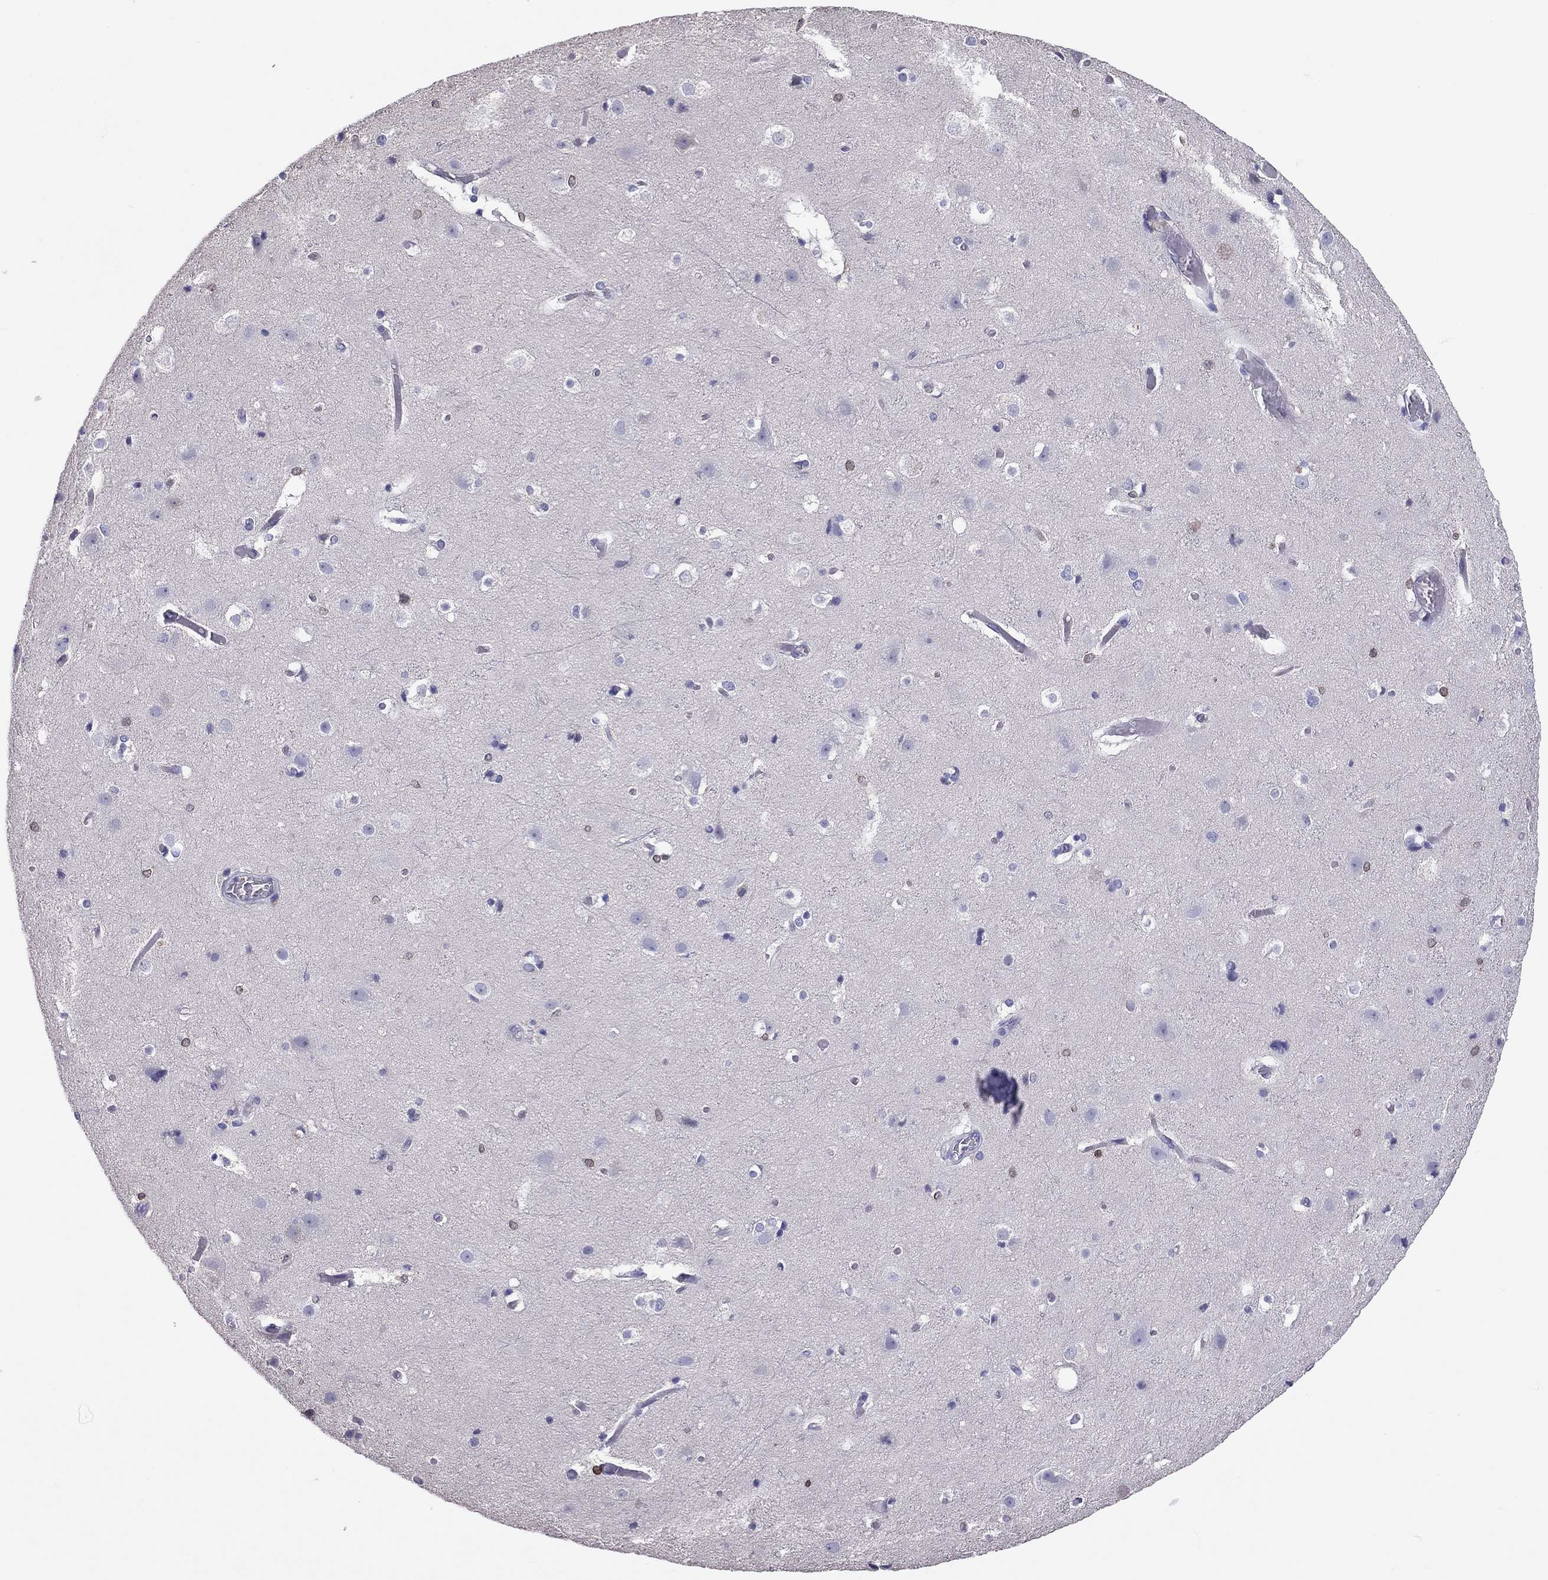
{"staining": {"intensity": "negative", "quantity": "none", "location": "none"}, "tissue": "cerebral cortex", "cell_type": "Endothelial cells", "image_type": "normal", "snomed": [{"axis": "morphology", "description": "Normal tissue, NOS"}, {"axis": "topography", "description": "Cerebral cortex"}], "caption": "This is a histopathology image of IHC staining of benign cerebral cortex, which shows no expression in endothelial cells. (DAB (3,3'-diaminobenzidine) IHC with hematoxylin counter stain).", "gene": "ADORA2A", "patient": {"sex": "female", "age": 52}}